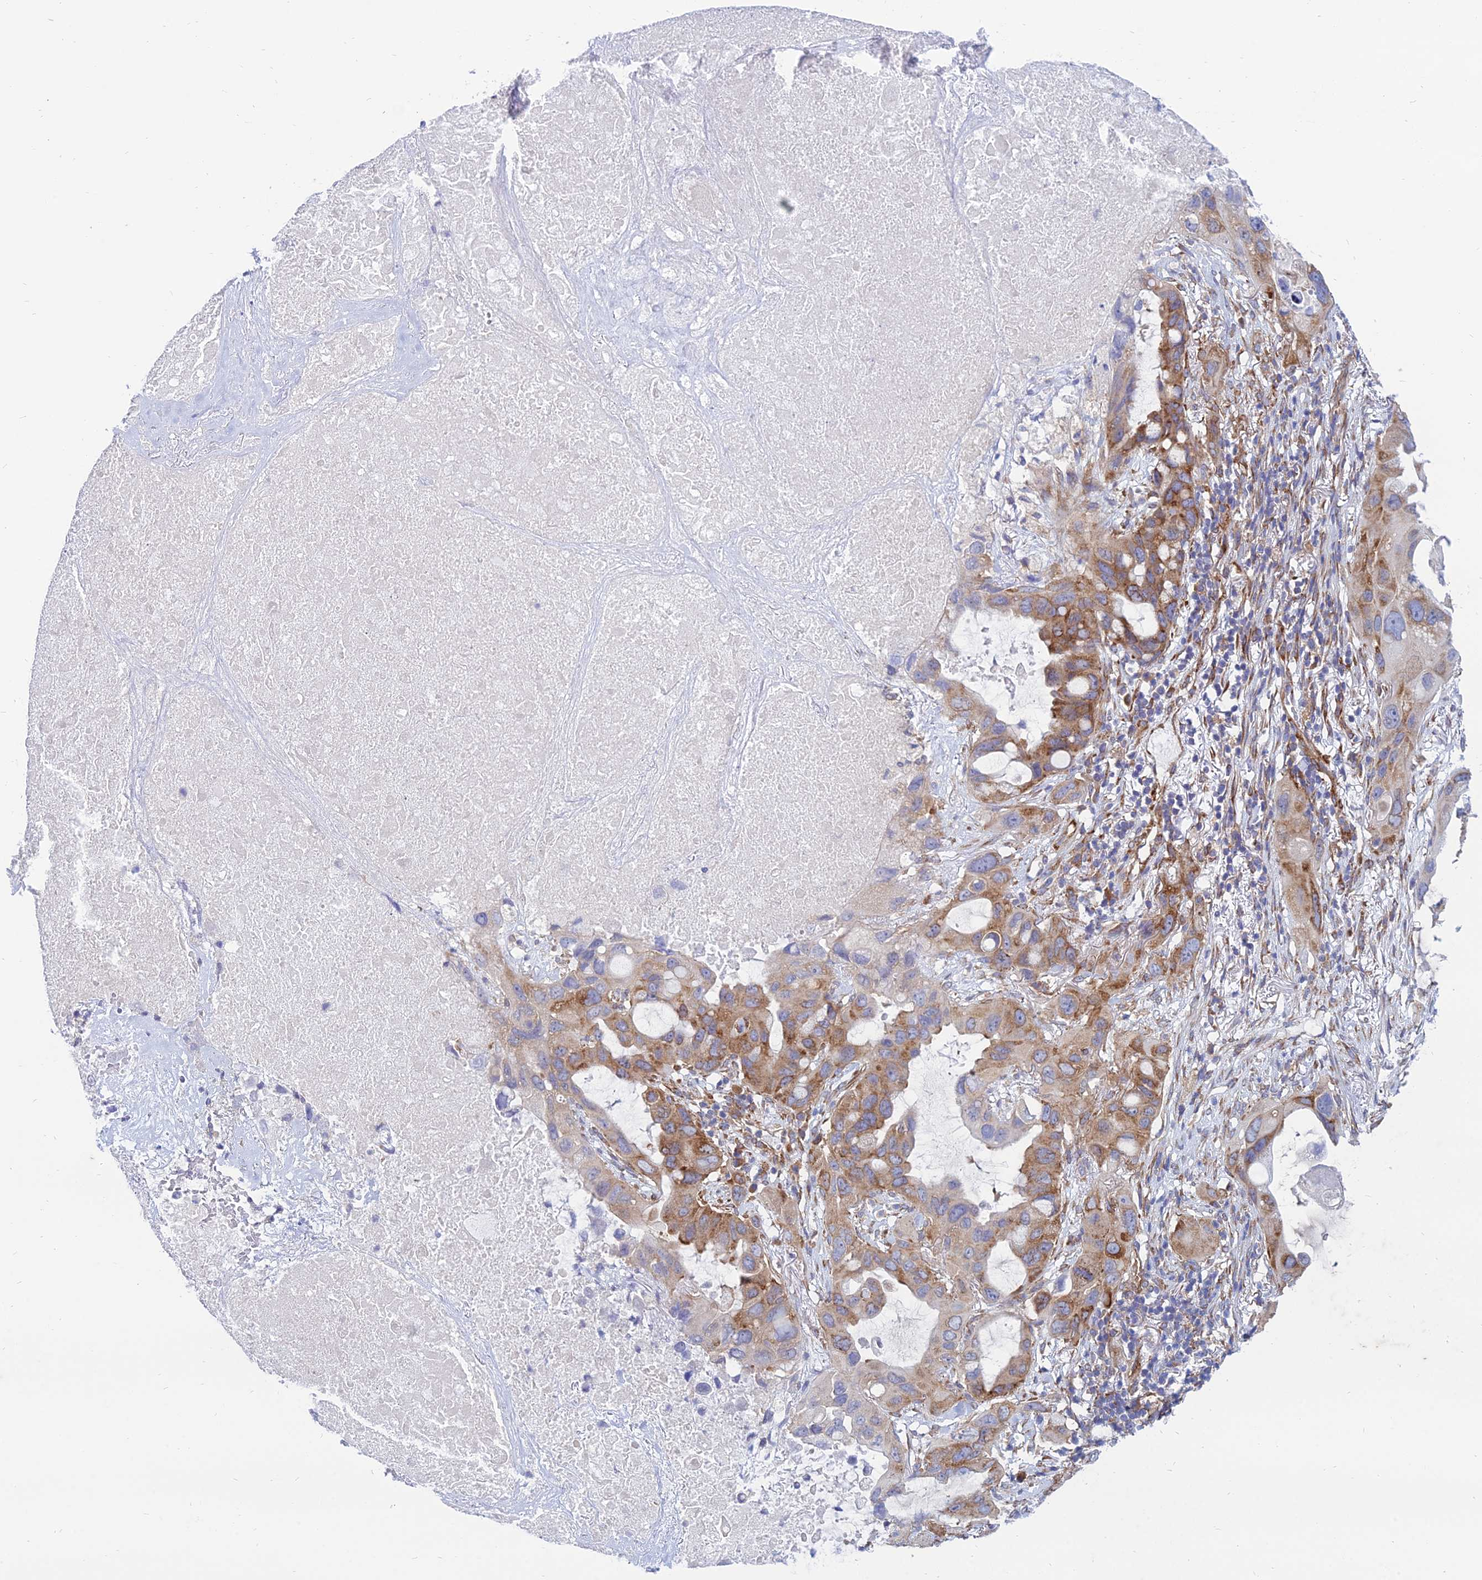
{"staining": {"intensity": "moderate", "quantity": ">75%", "location": "cytoplasmic/membranous"}, "tissue": "lung cancer", "cell_type": "Tumor cells", "image_type": "cancer", "snomed": [{"axis": "morphology", "description": "Squamous cell carcinoma, NOS"}, {"axis": "topography", "description": "Lung"}], "caption": "Immunohistochemical staining of human squamous cell carcinoma (lung) reveals medium levels of moderate cytoplasmic/membranous staining in approximately >75% of tumor cells. The staining was performed using DAB, with brown indicating positive protein expression. Nuclei are stained blue with hematoxylin.", "gene": "TXLNA", "patient": {"sex": "female", "age": 73}}